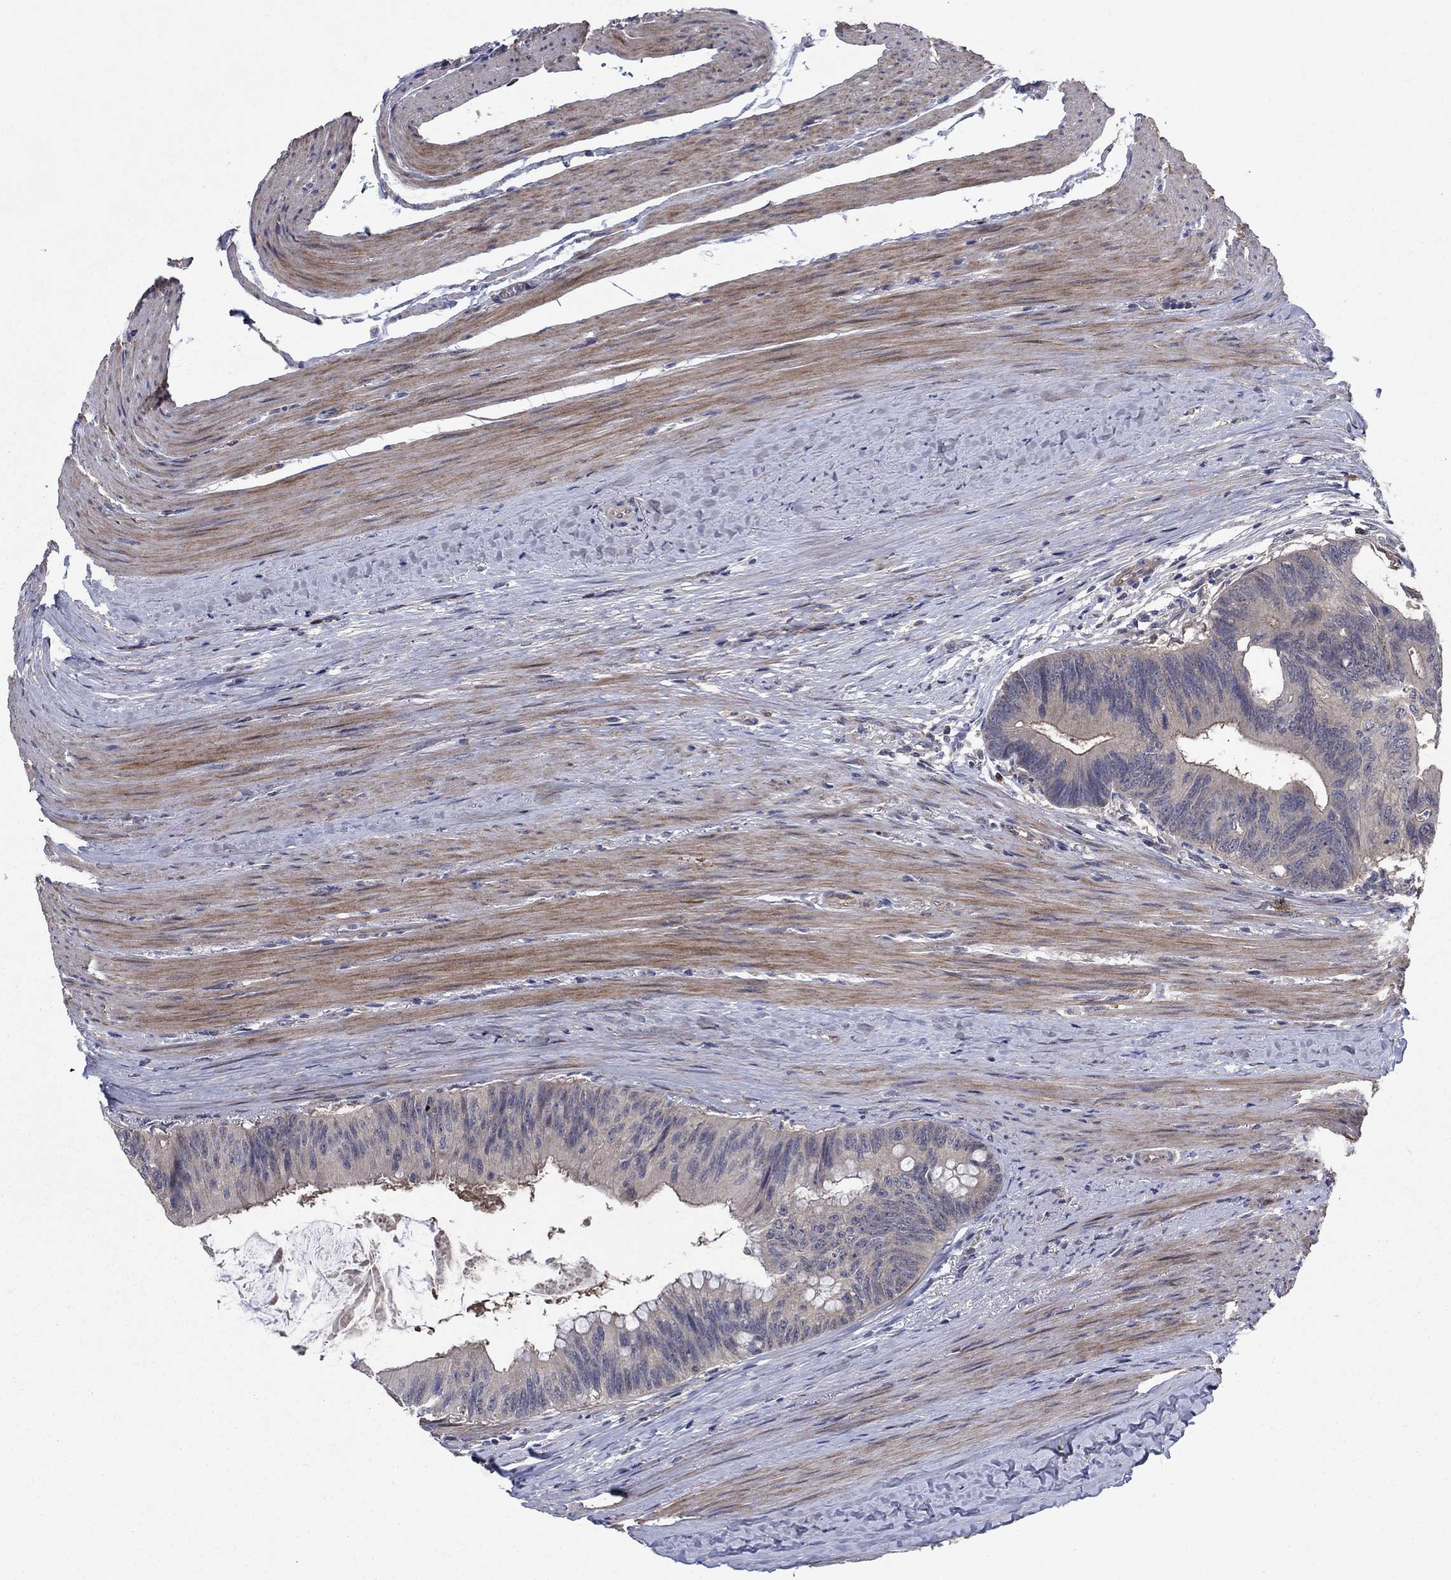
{"staining": {"intensity": "negative", "quantity": "none", "location": "none"}, "tissue": "colorectal cancer", "cell_type": "Tumor cells", "image_type": "cancer", "snomed": [{"axis": "morphology", "description": "Normal tissue, NOS"}, {"axis": "morphology", "description": "Adenocarcinoma, NOS"}, {"axis": "topography", "description": "Colon"}], "caption": "An immunohistochemistry (IHC) histopathology image of adenocarcinoma (colorectal) is shown. There is no staining in tumor cells of adenocarcinoma (colorectal). (IHC, brightfield microscopy, high magnification).", "gene": "MSRB1", "patient": {"sex": "male", "age": 65}}